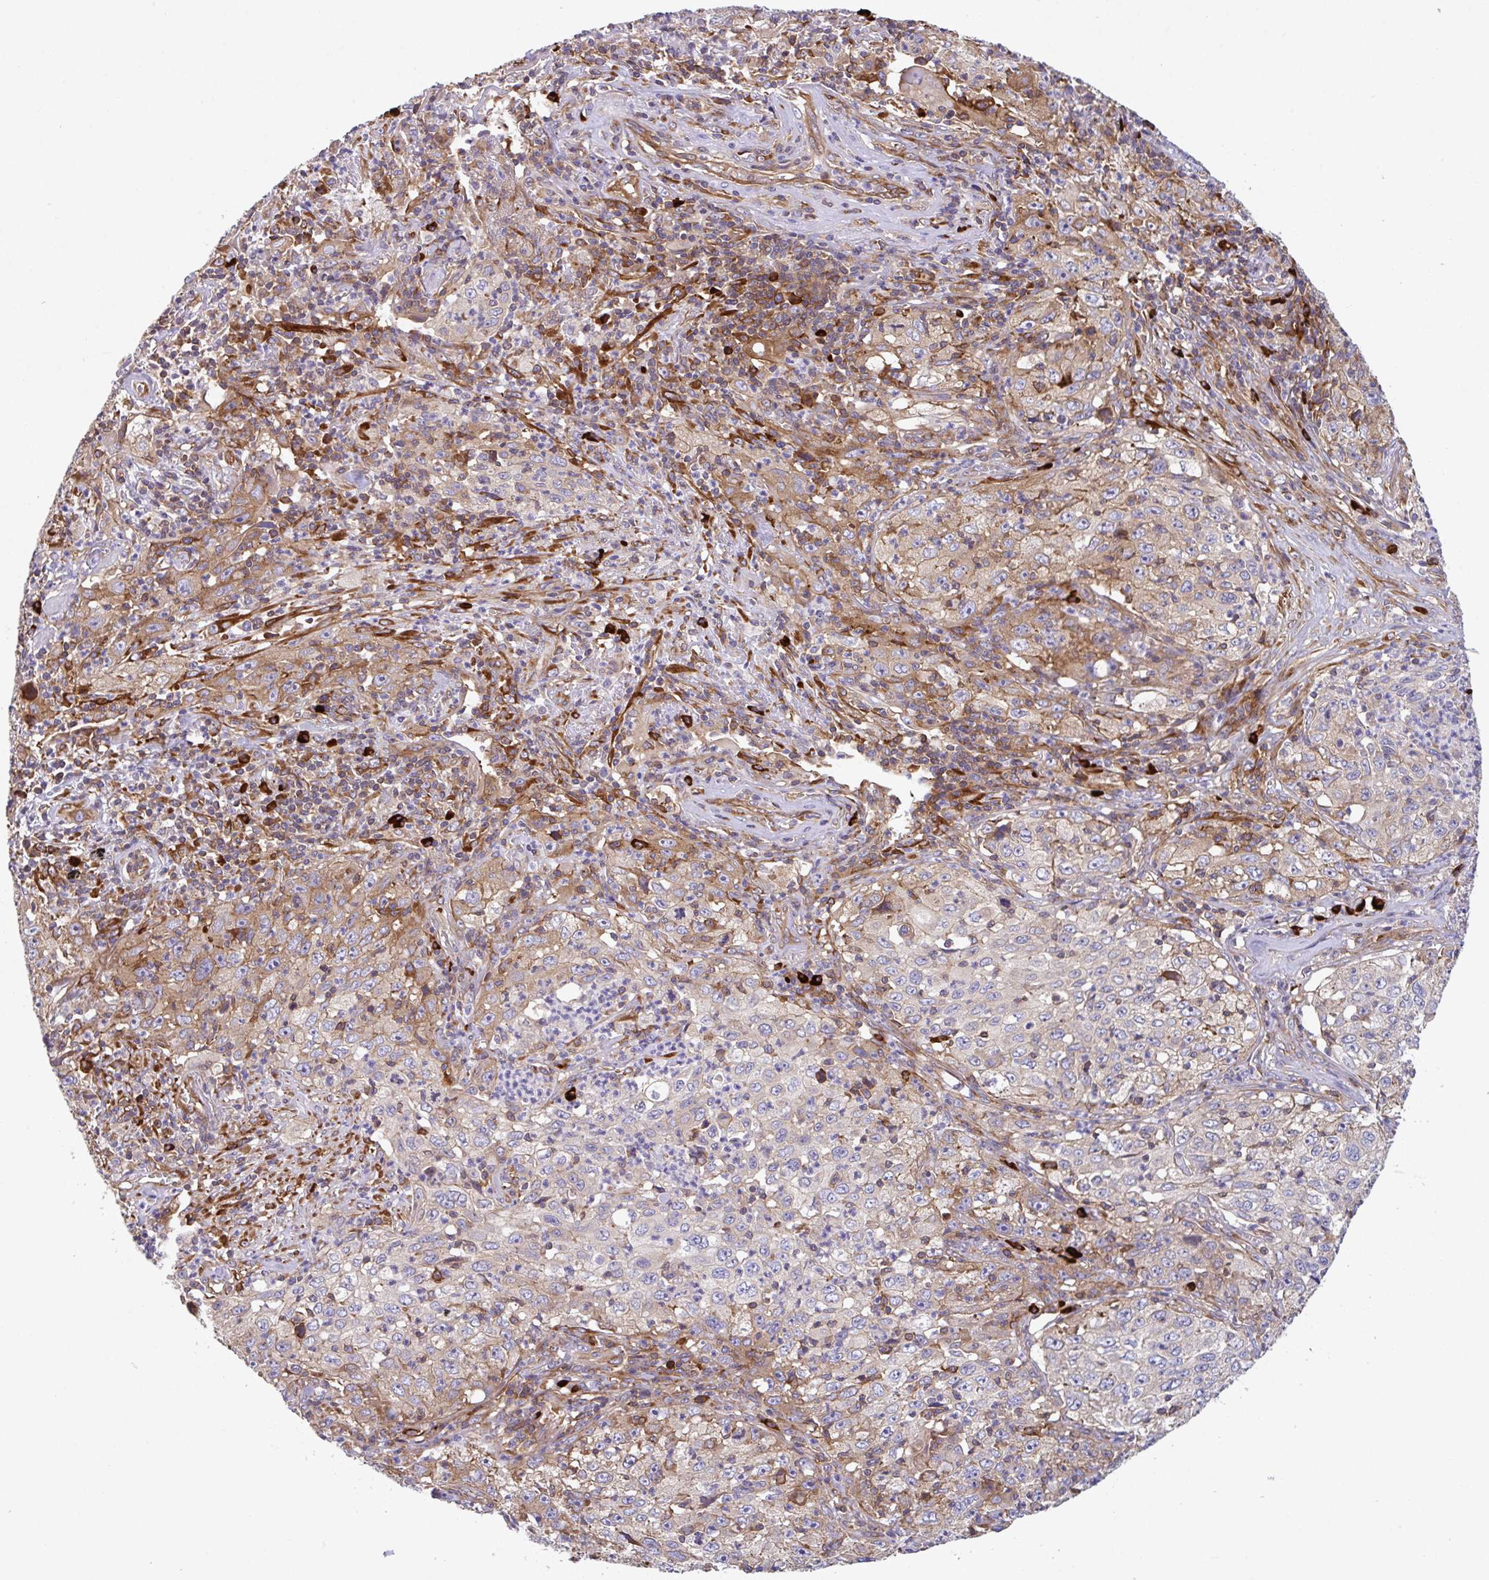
{"staining": {"intensity": "moderate", "quantity": "25%-75%", "location": "cytoplasmic/membranous"}, "tissue": "lung cancer", "cell_type": "Tumor cells", "image_type": "cancer", "snomed": [{"axis": "morphology", "description": "Squamous cell carcinoma, NOS"}, {"axis": "topography", "description": "Lung"}], "caption": "Immunohistochemistry (IHC) of human lung squamous cell carcinoma exhibits medium levels of moderate cytoplasmic/membranous positivity in approximately 25%-75% of tumor cells.", "gene": "YARS2", "patient": {"sex": "male", "age": 71}}